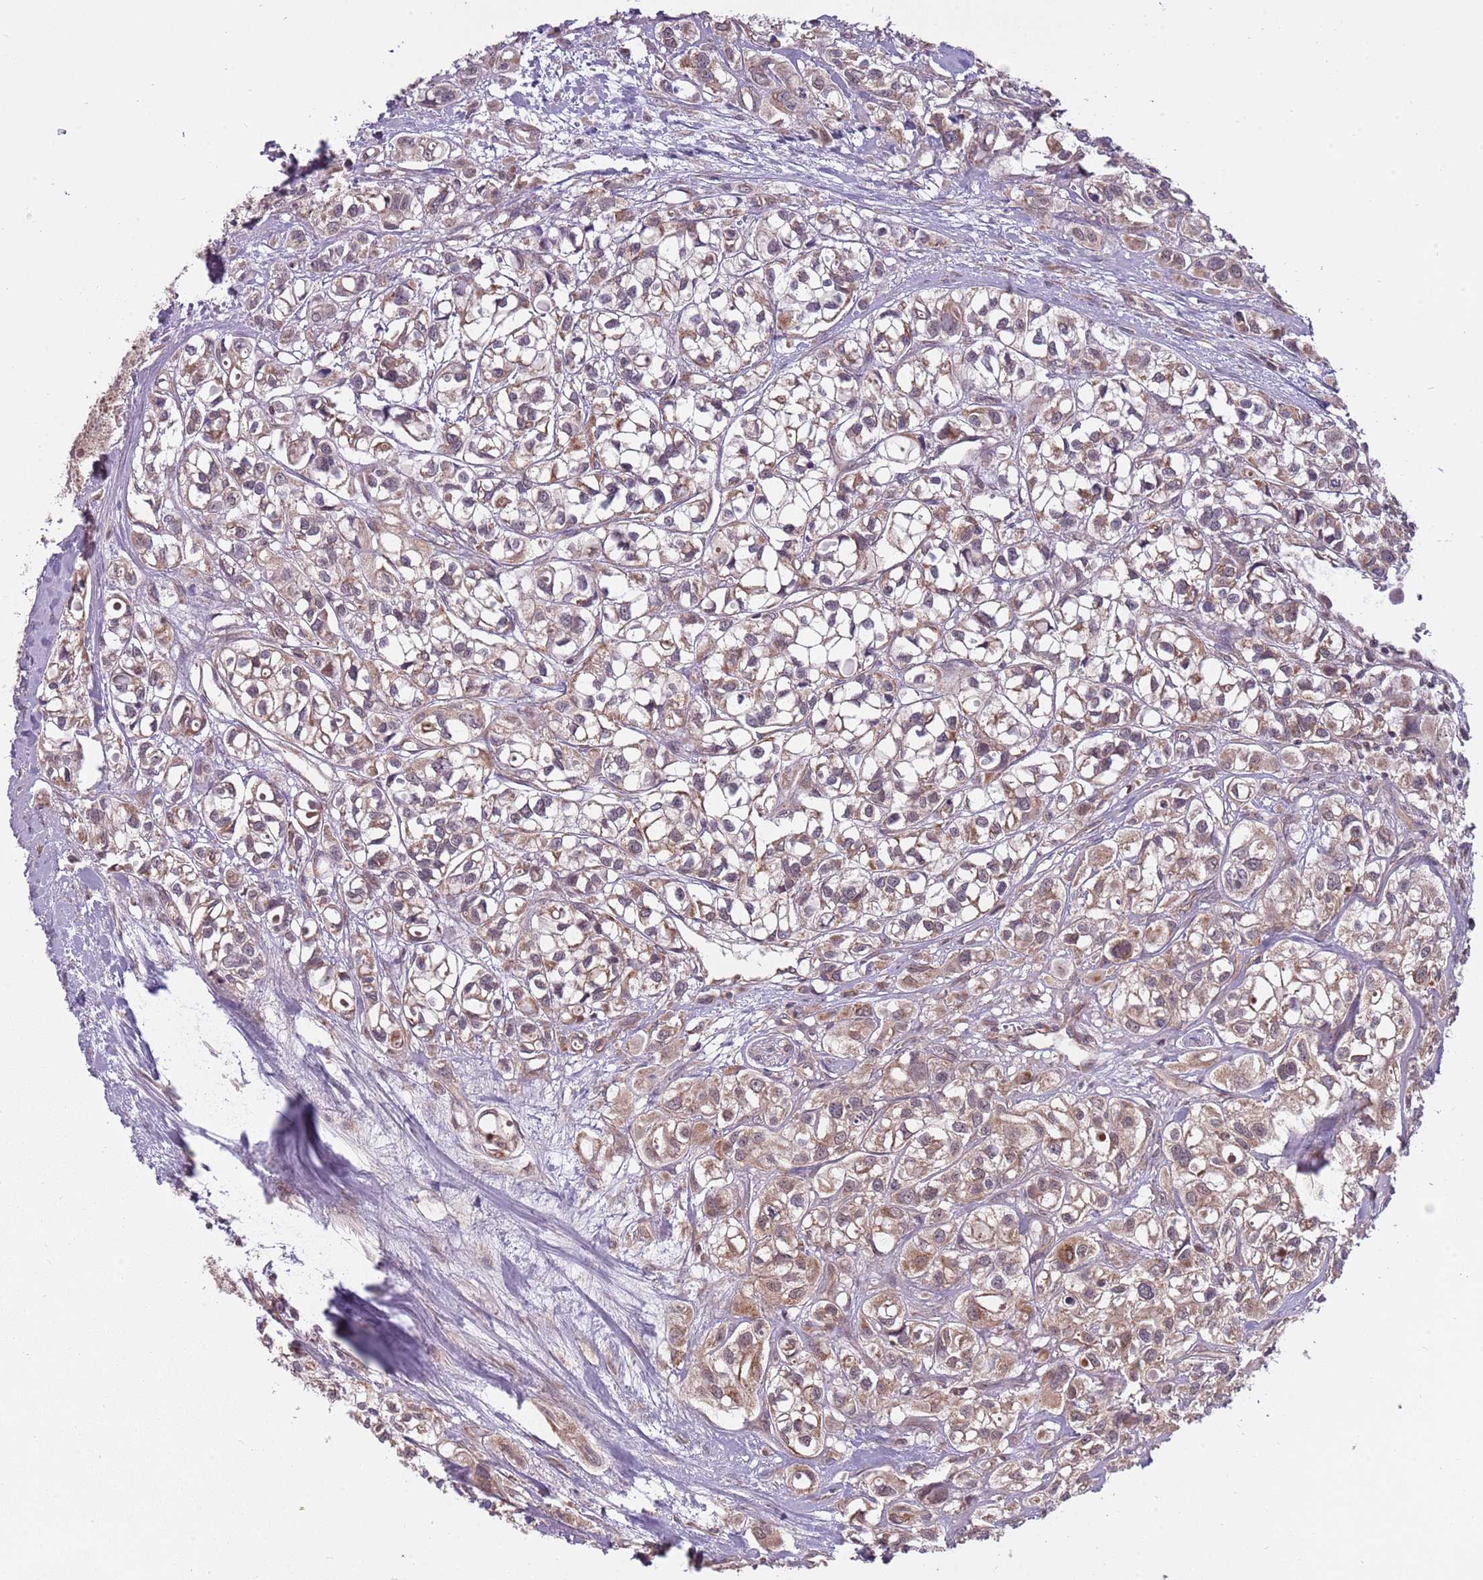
{"staining": {"intensity": "moderate", "quantity": "25%-75%", "location": "cytoplasmic/membranous"}, "tissue": "urothelial cancer", "cell_type": "Tumor cells", "image_type": "cancer", "snomed": [{"axis": "morphology", "description": "Urothelial carcinoma, High grade"}, {"axis": "topography", "description": "Urinary bladder"}], "caption": "IHC (DAB) staining of high-grade urothelial carcinoma reveals moderate cytoplasmic/membranous protein staining in about 25%-75% of tumor cells. The staining is performed using DAB (3,3'-diaminobenzidine) brown chromogen to label protein expression. The nuclei are counter-stained blue using hematoxylin.", "gene": "RNF181", "patient": {"sex": "male", "age": 67}}